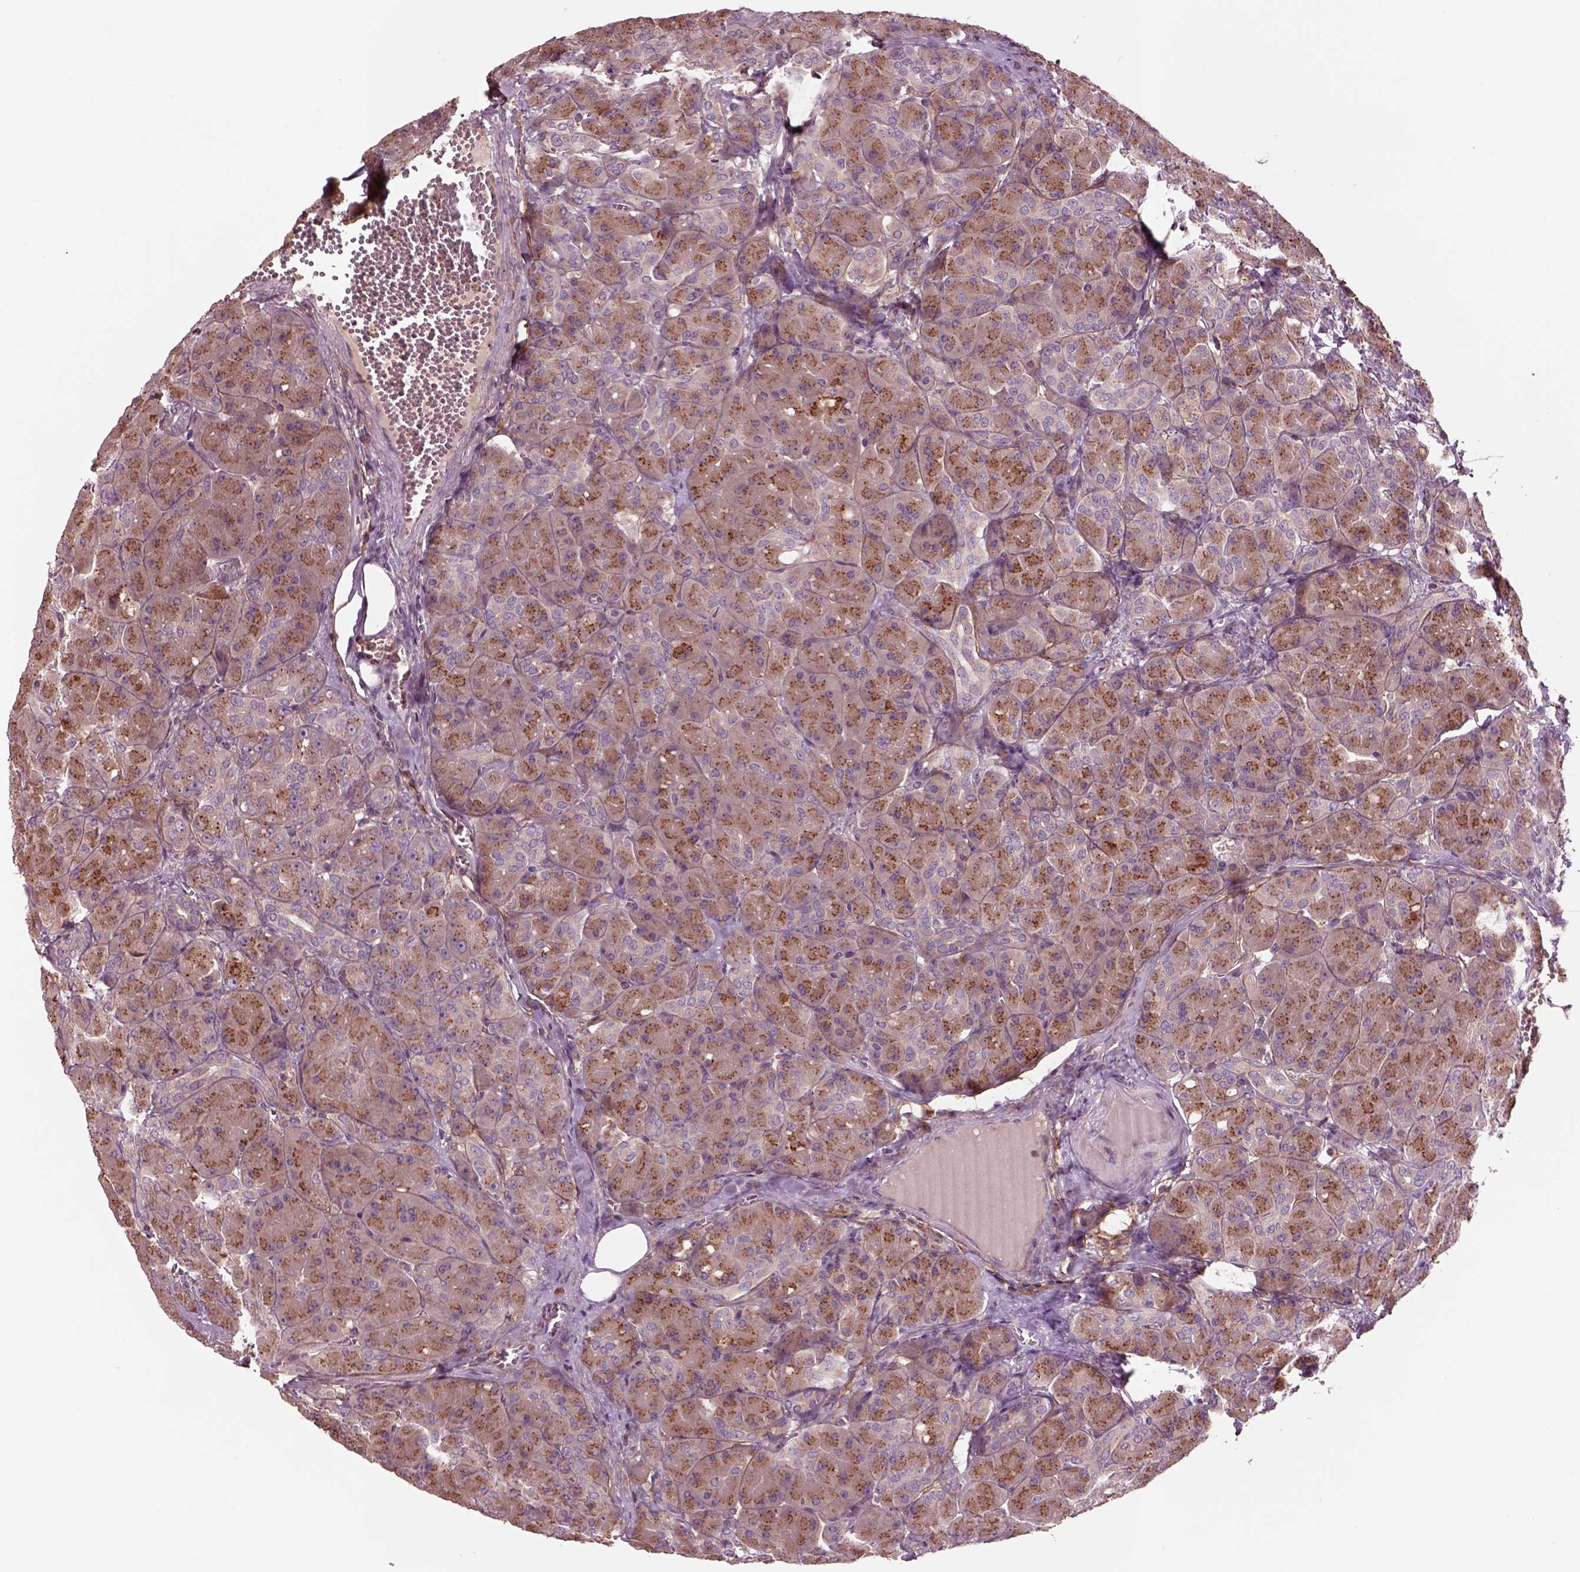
{"staining": {"intensity": "moderate", "quantity": ">75%", "location": "cytoplasmic/membranous"}, "tissue": "pancreas", "cell_type": "Exocrine glandular cells", "image_type": "normal", "snomed": [{"axis": "morphology", "description": "Normal tissue, NOS"}, {"axis": "topography", "description": "Pancreas"}], "caption": "About >75% of exocrine glandular cells in benign pancreas reveal moderate cytoplasmic/membranous protein staining as visualized by brown immunohistochemical staining.", "gene": "SEC23A", "patient": {"sex": "male", "age": 55}}